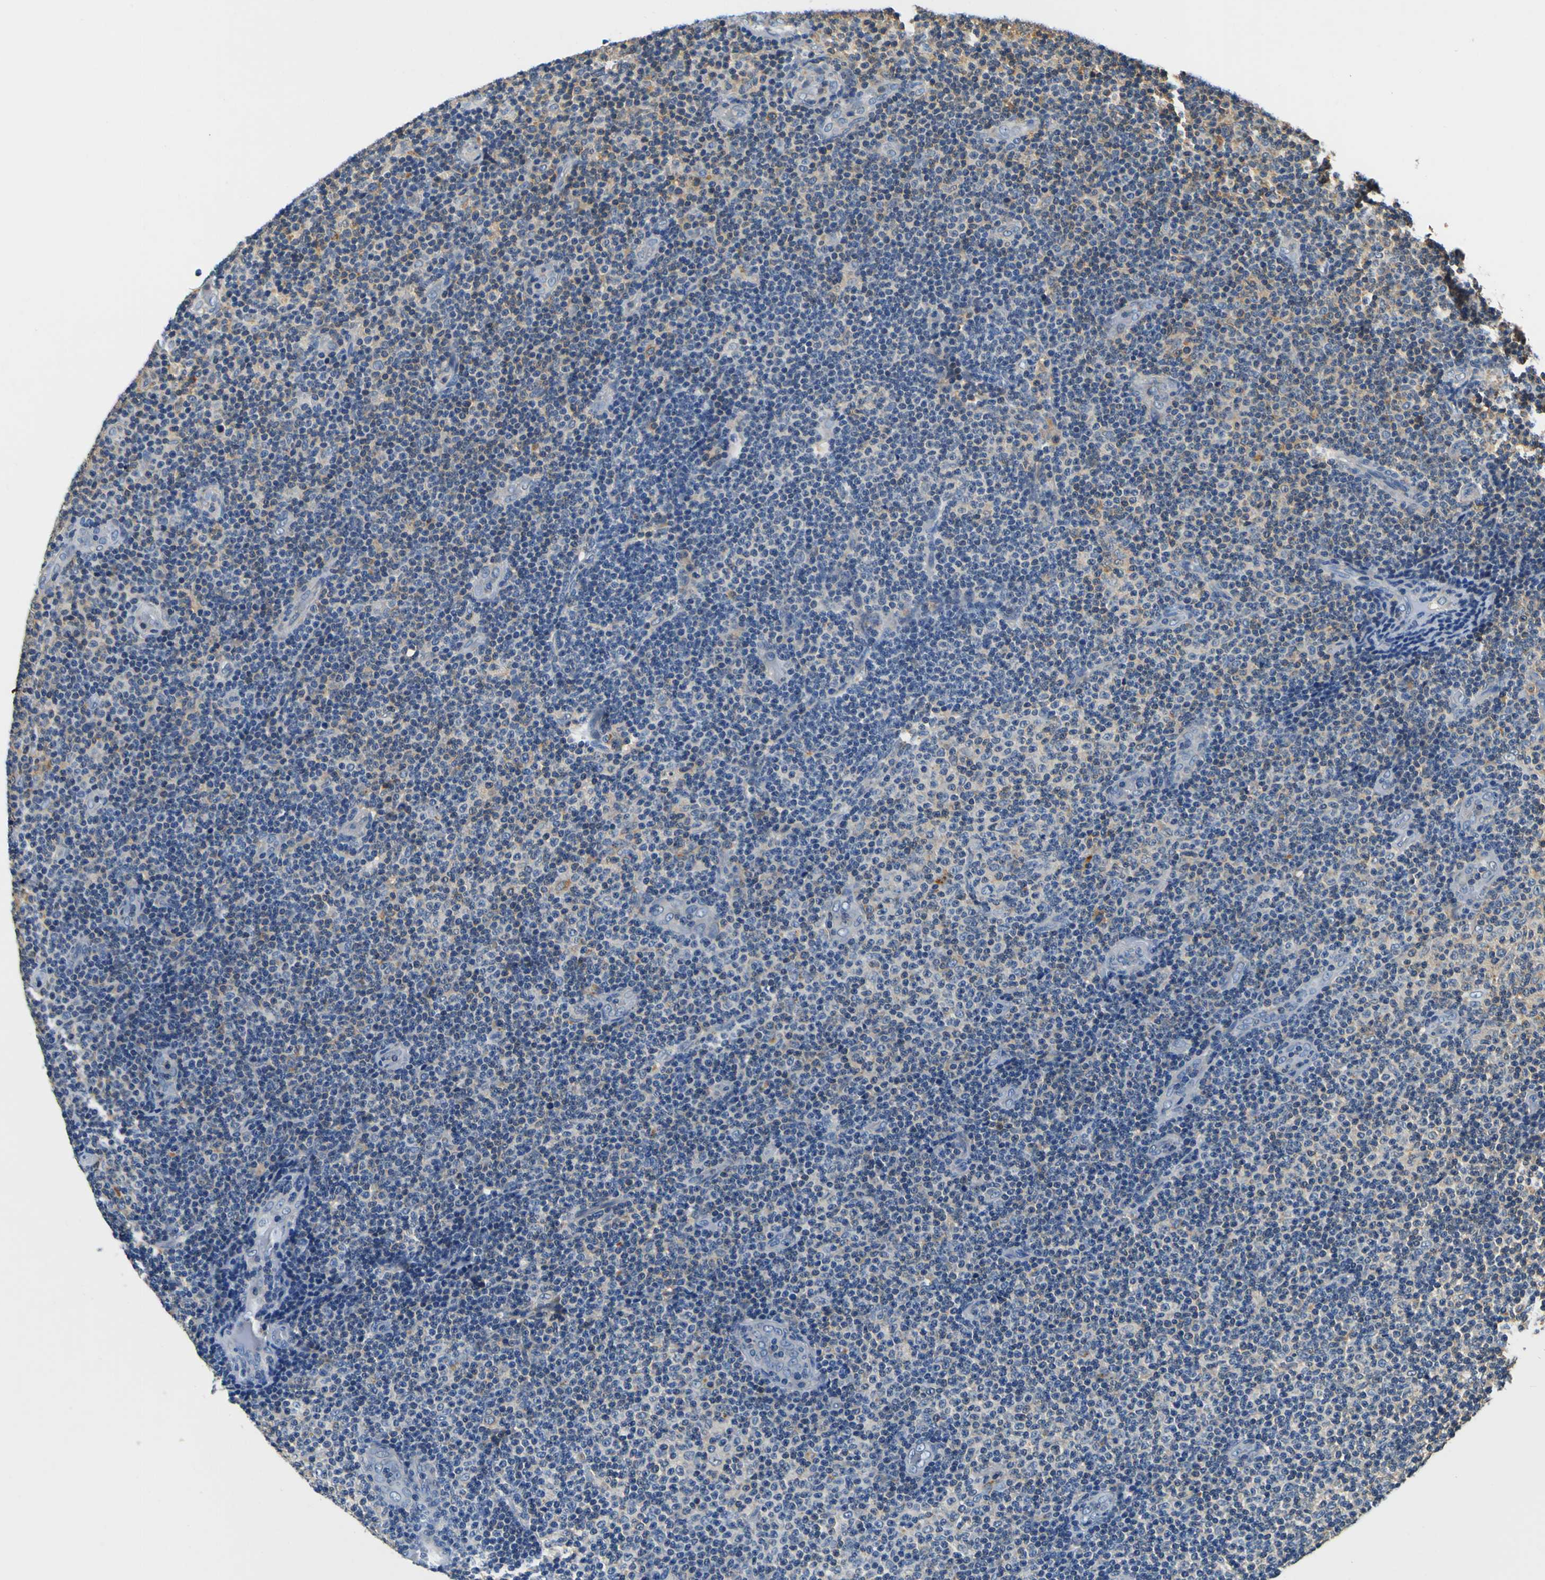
{"staining": {"intensity": "negative", "quantity": "none", "location": "none"}, "tissue": "lymphoma", "cell_type": "Tumor cells", "image_type": "cancer", "snomed": [{"axis": "morphology", "description": "Malignant lymphoma, non-Hodgkin's type, Low grade"}, {"axis": "topography", "description": "Lymph node"}], "caption": "Immunohistochemistry image of neoplastic tissue: human malignant lymphoma, non-Hodgkin's type (low-grade) stained with DAB shows no significant protein positivity in tumor cells.", "gene": "TNIK", "patient": {"sex": "male", "age": 83}}